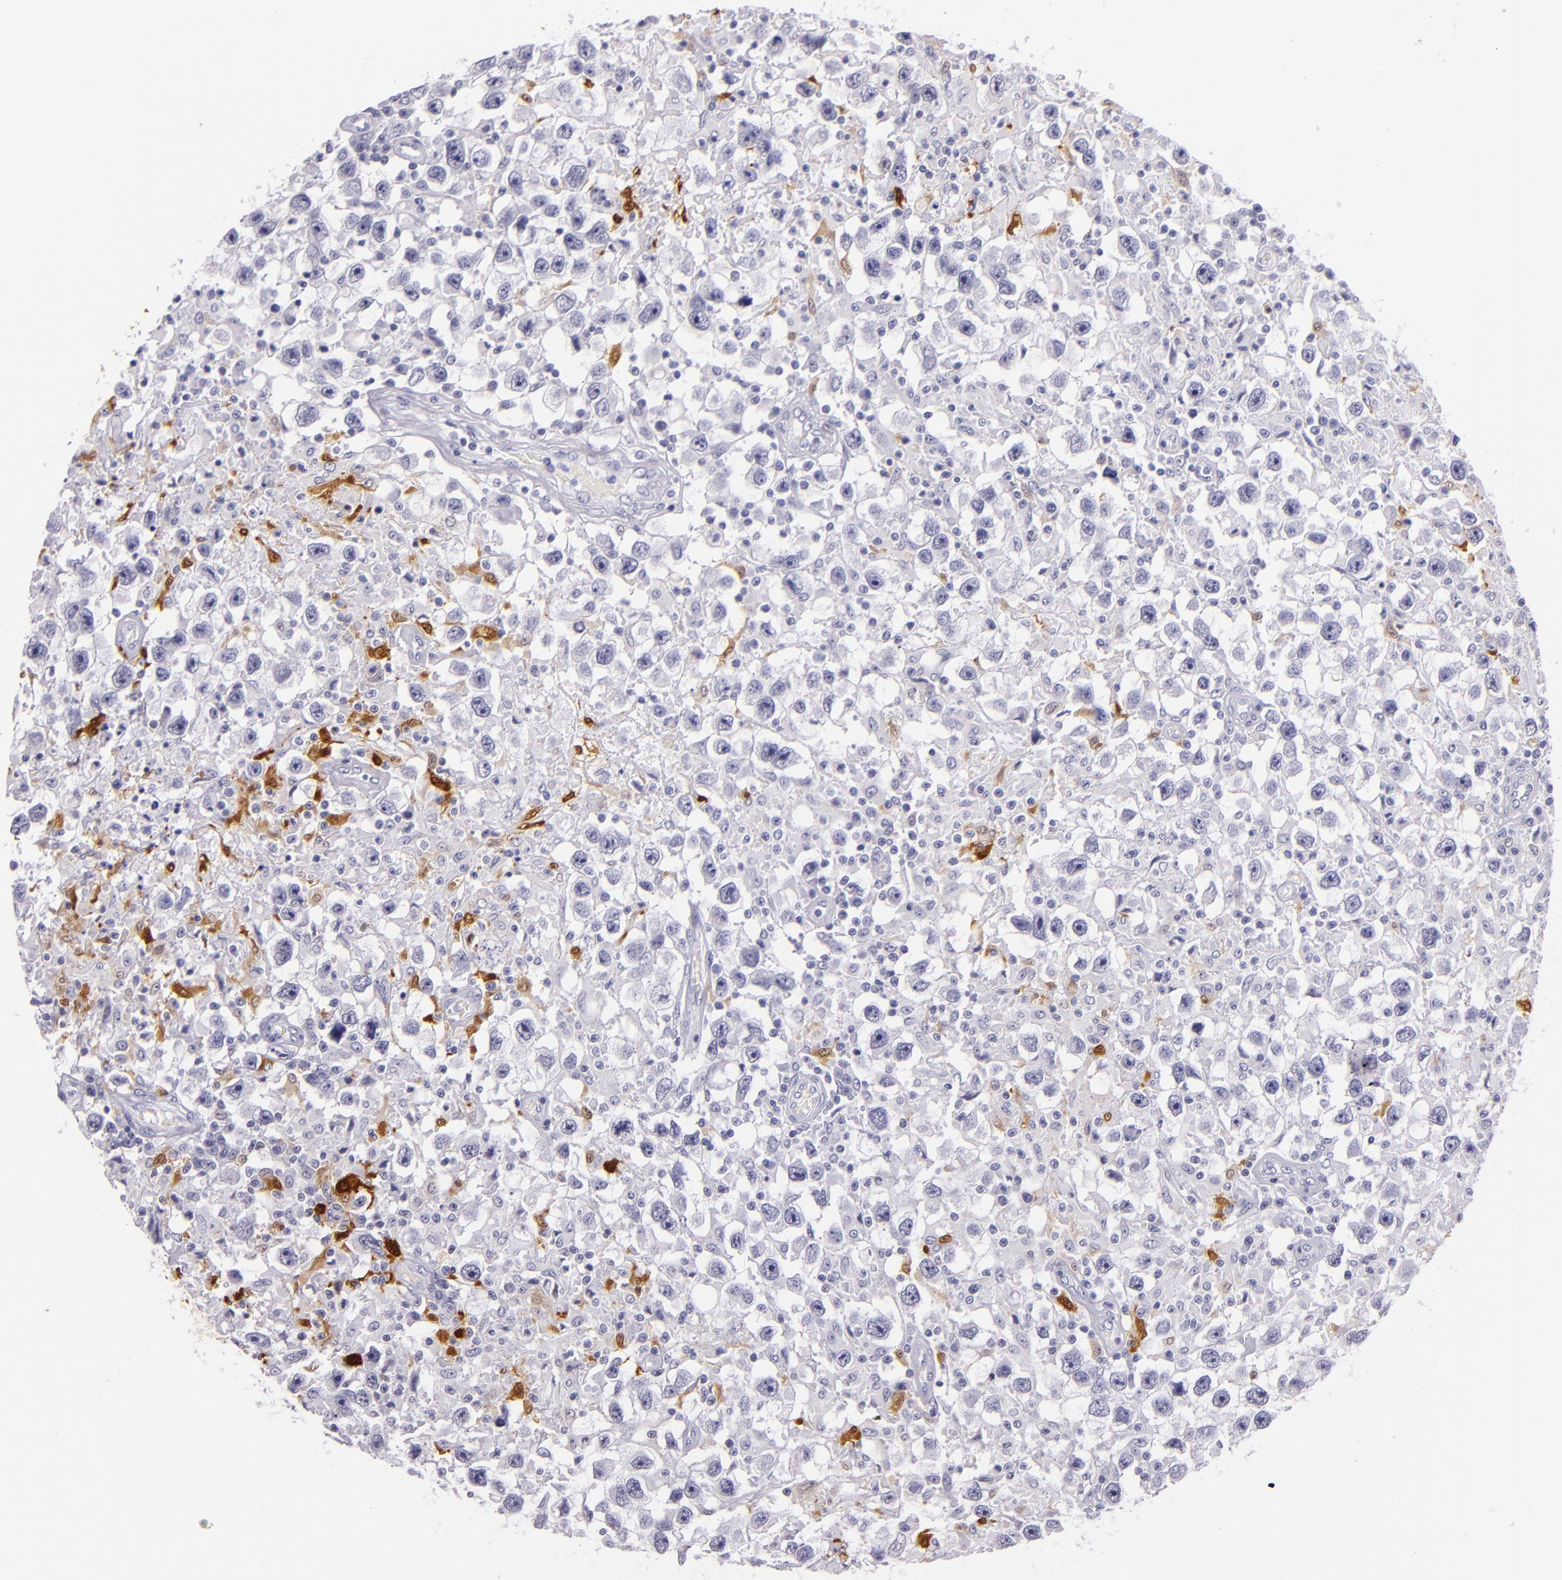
{"staining": {"intensity": "negative", "quantity": "none", "location": "none"}, "tissue": "testis cancer", "cell_type": "Tumor cells", "image_type": "cancer", "snomed": [{"axis": "morphology", "description": "Seminoma, NOS"}, {"axis": "topography", "description": "Testis"}], "caption": "This micrograph is of seminoma (testis) stained with immunohistochemistry (IHC) to label a protein in brown with the nuclei are counter-stained blue. There is no expression in tumor cells.", "gene": "MT1A", "patient": {"sex": "male", "age": 34}}